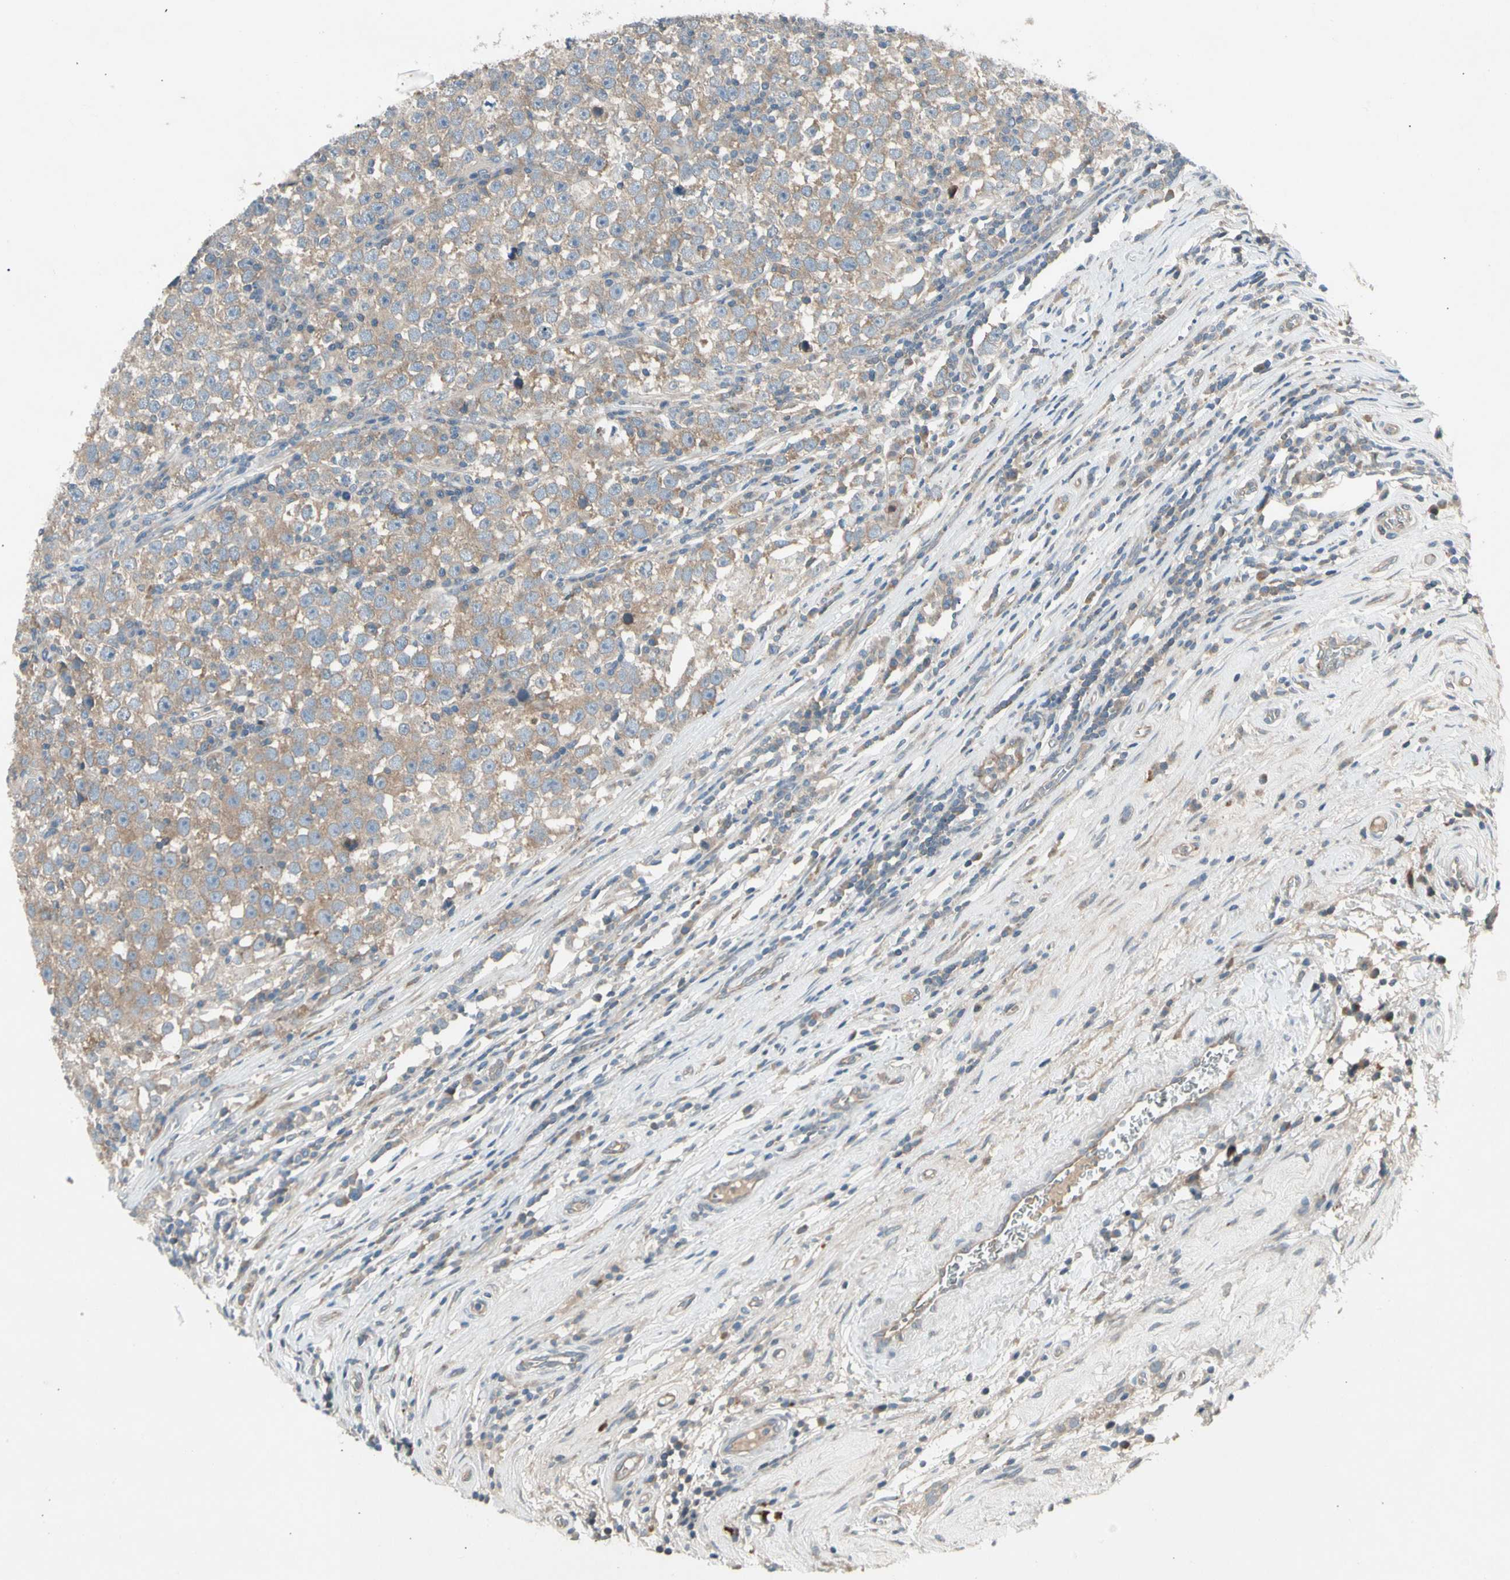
{"staining": {"intensity": "weak", "quantity": ">75%", "location": "cytoplasmic/membranous"}, "tissue": "testis cancer", "cell_type": "Tumor cells", "image_type": "cancer", "snomed": [{"axis": "morphology", "description": "Seminoma, NOS"}, {"axis": "topography", "description": "Testis"}], "caption": "A photomicrograph of human testis seminoma stained for a protein demonstrates weak cytoplasmic/membranous brown staining in tumor cells.", "gene": "PANK2", "patient": {"sex": "male", "age": 43}}